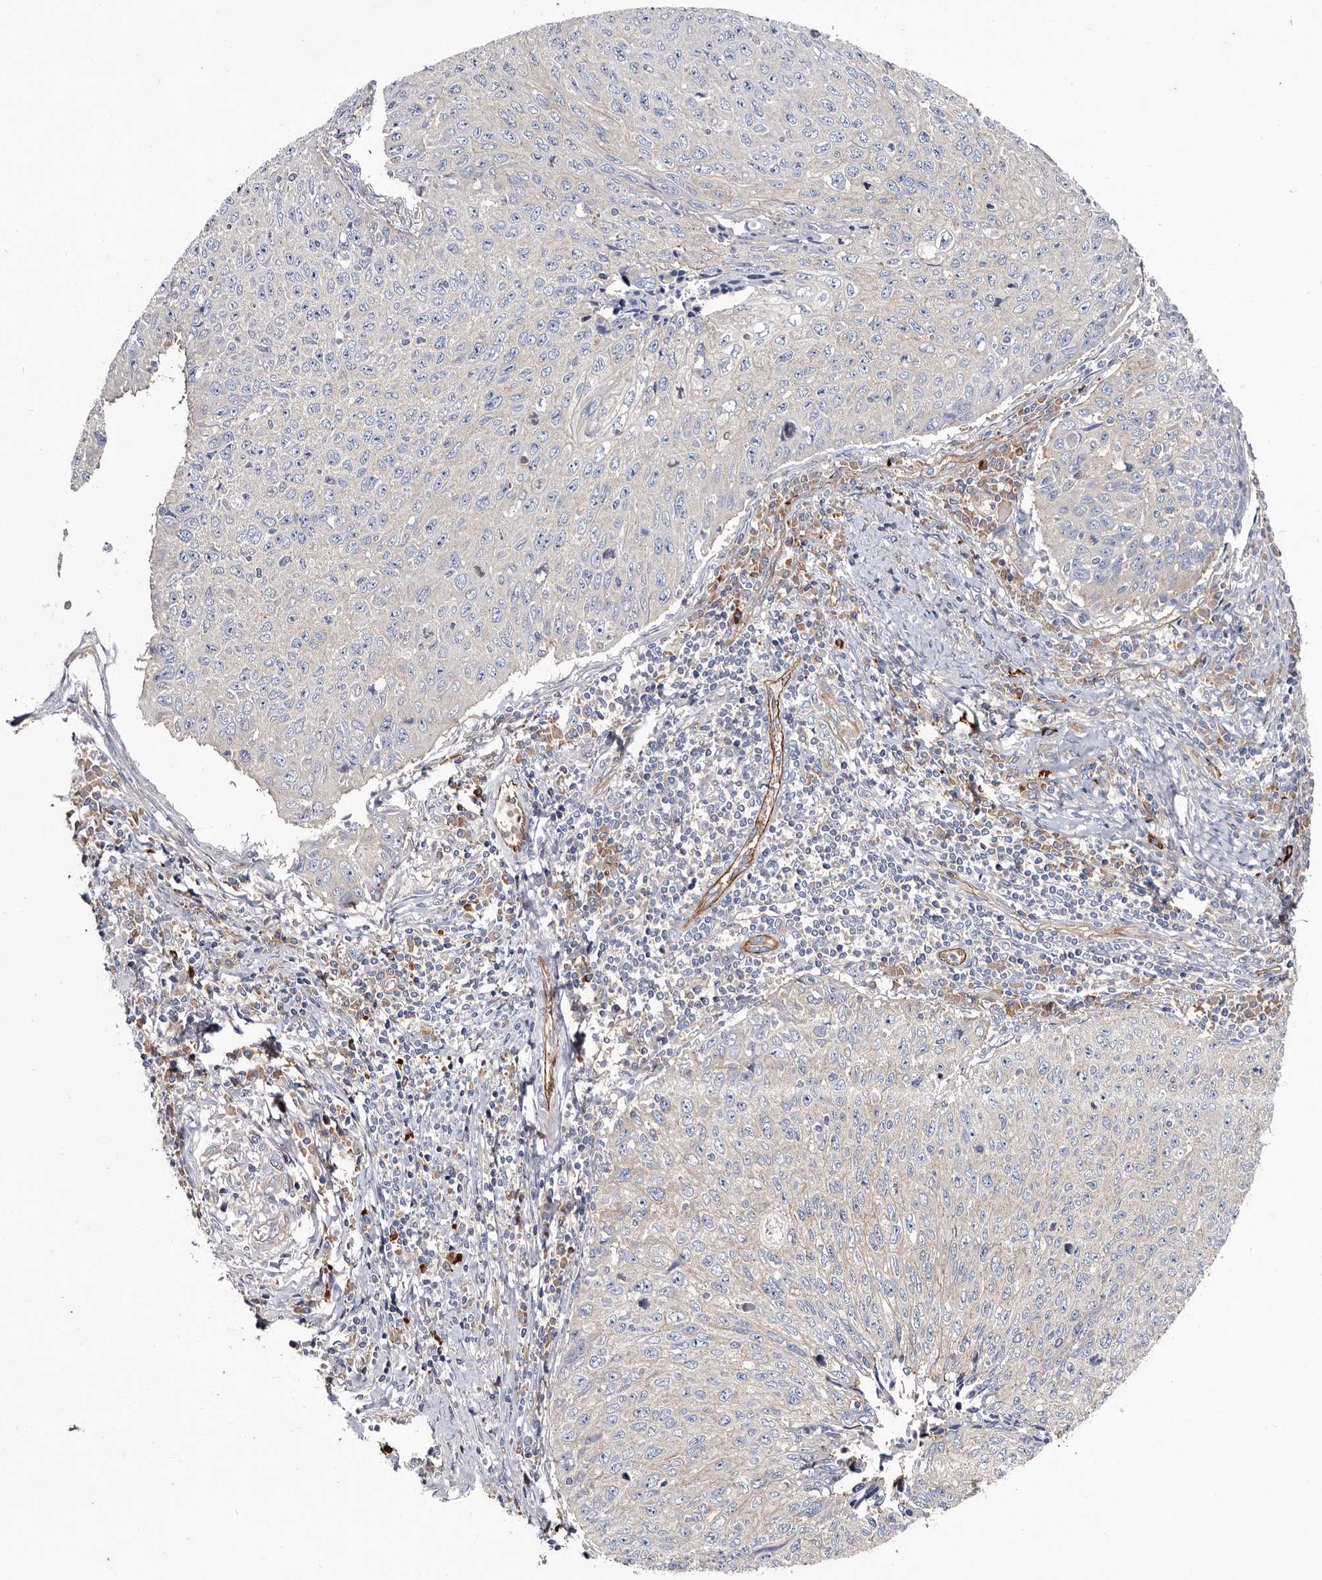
{"staining": {"intensity": "negative", "quantity": "none", "location": "none"}, "tissue": "cervical cancer", "cell_type": "Tumor cells", "image_type": "cancer", "snomed": [{"axis": "morphology", "description": "Squamous cell carcinoma, NOS"}, {"axis": "topography", "description": "Cervix"}], "caption": "Tumor cells show no significant positivity in cervical cancer.", "gene": "TSPAN17", "patient": {"sex": "female", "age": 53}}